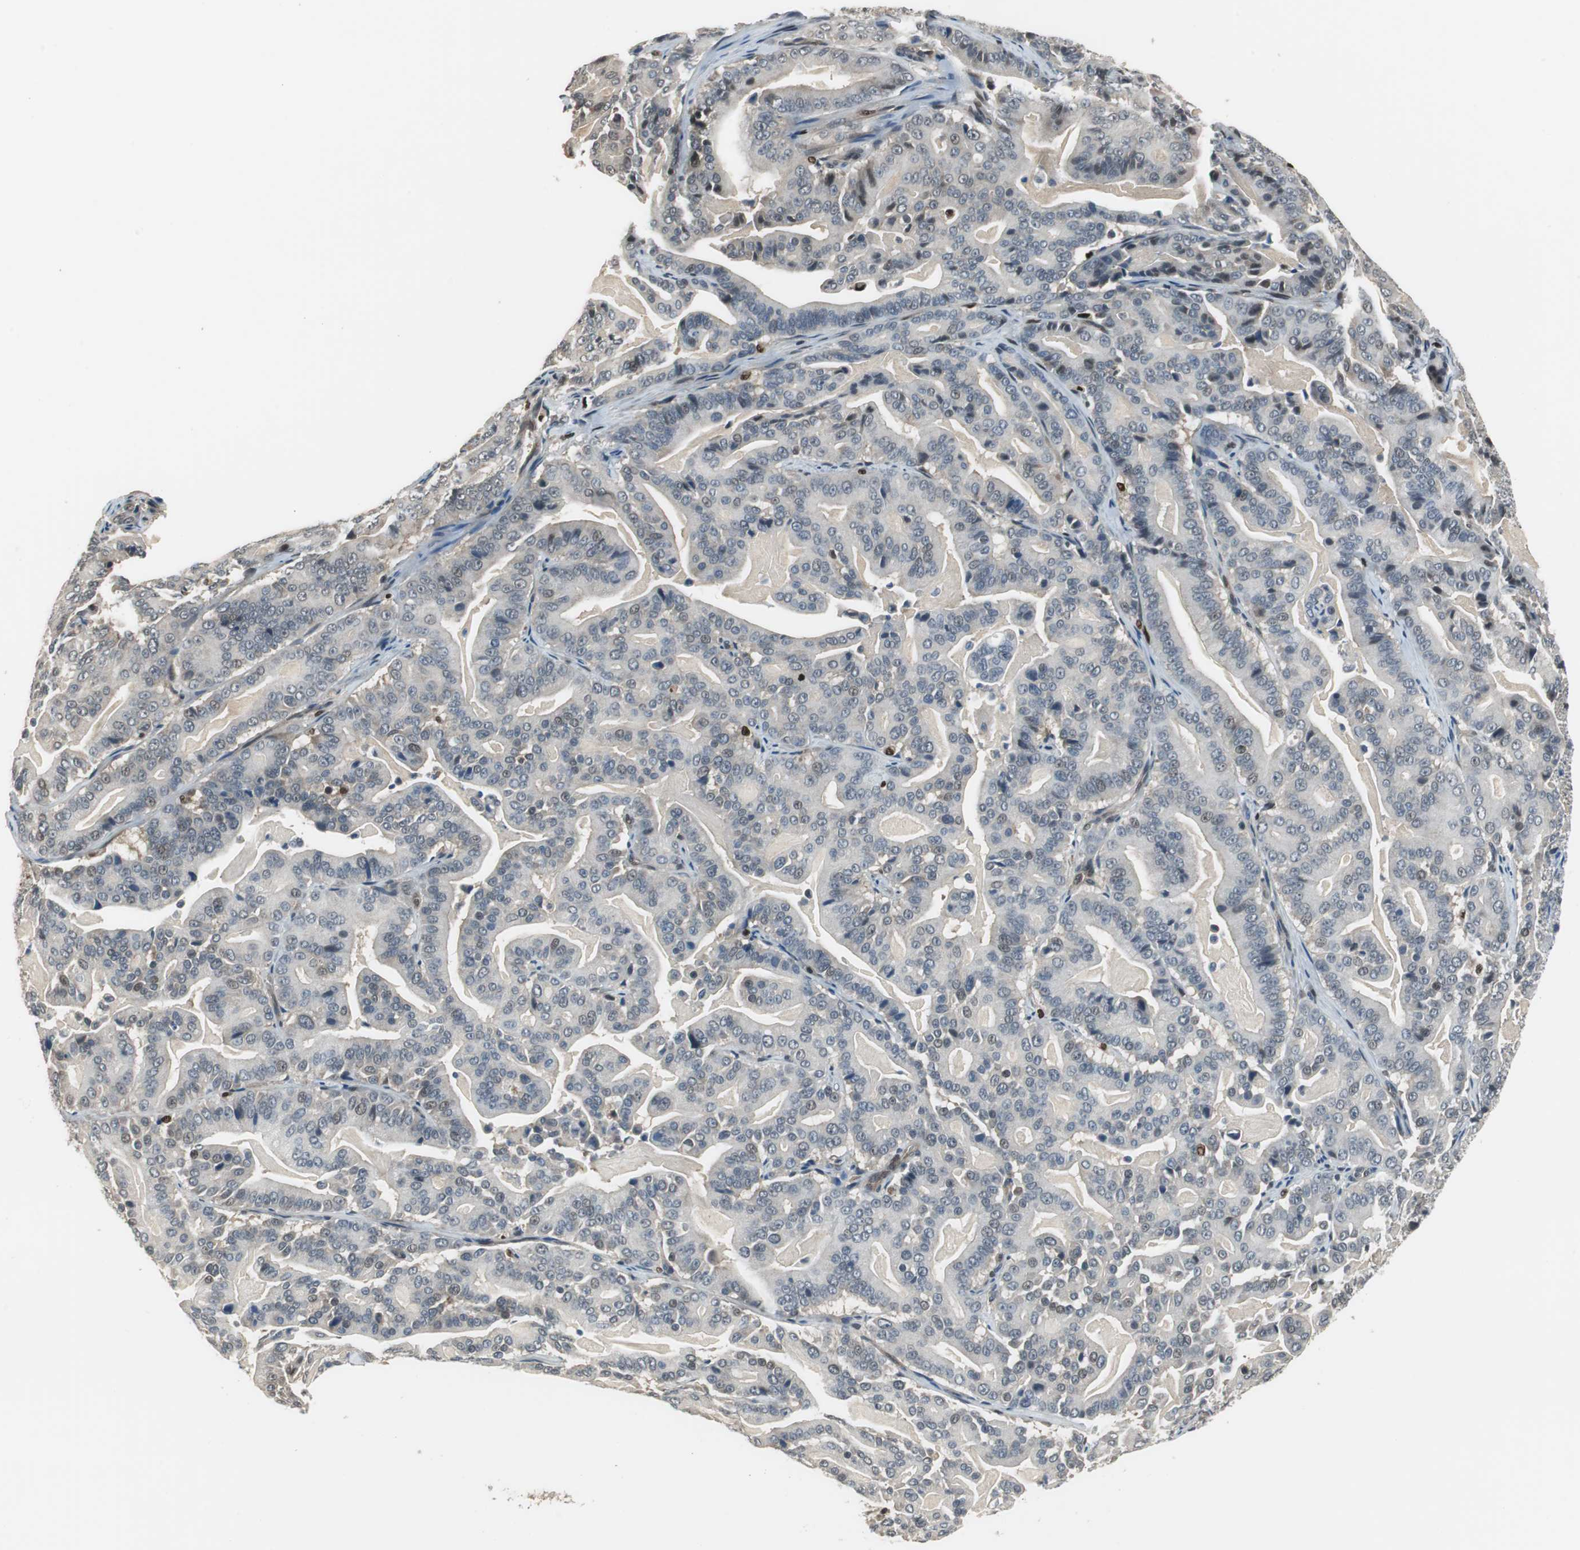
{"staining": {"intensity": "weak", "quantity": "<25%", "location": "nuclear"}, "tissue": "pancreatic cancer", "cell_type": "Tumor cells", "image_type": "cancer", "snomed": [{"axis": "morphology", "description": "Adenocarcinoma, NOS"}, {"axis": "topography", "description": "Pancreas"}], "caption": "A high-resolution micrograph shows immunohistochemistry staining of pancreatic cancer (adenocarcinoma), which reveals no significant positivity in tumor cells.", "gene": "MAFB", "patient": {"sex": "male", "age": 63}}